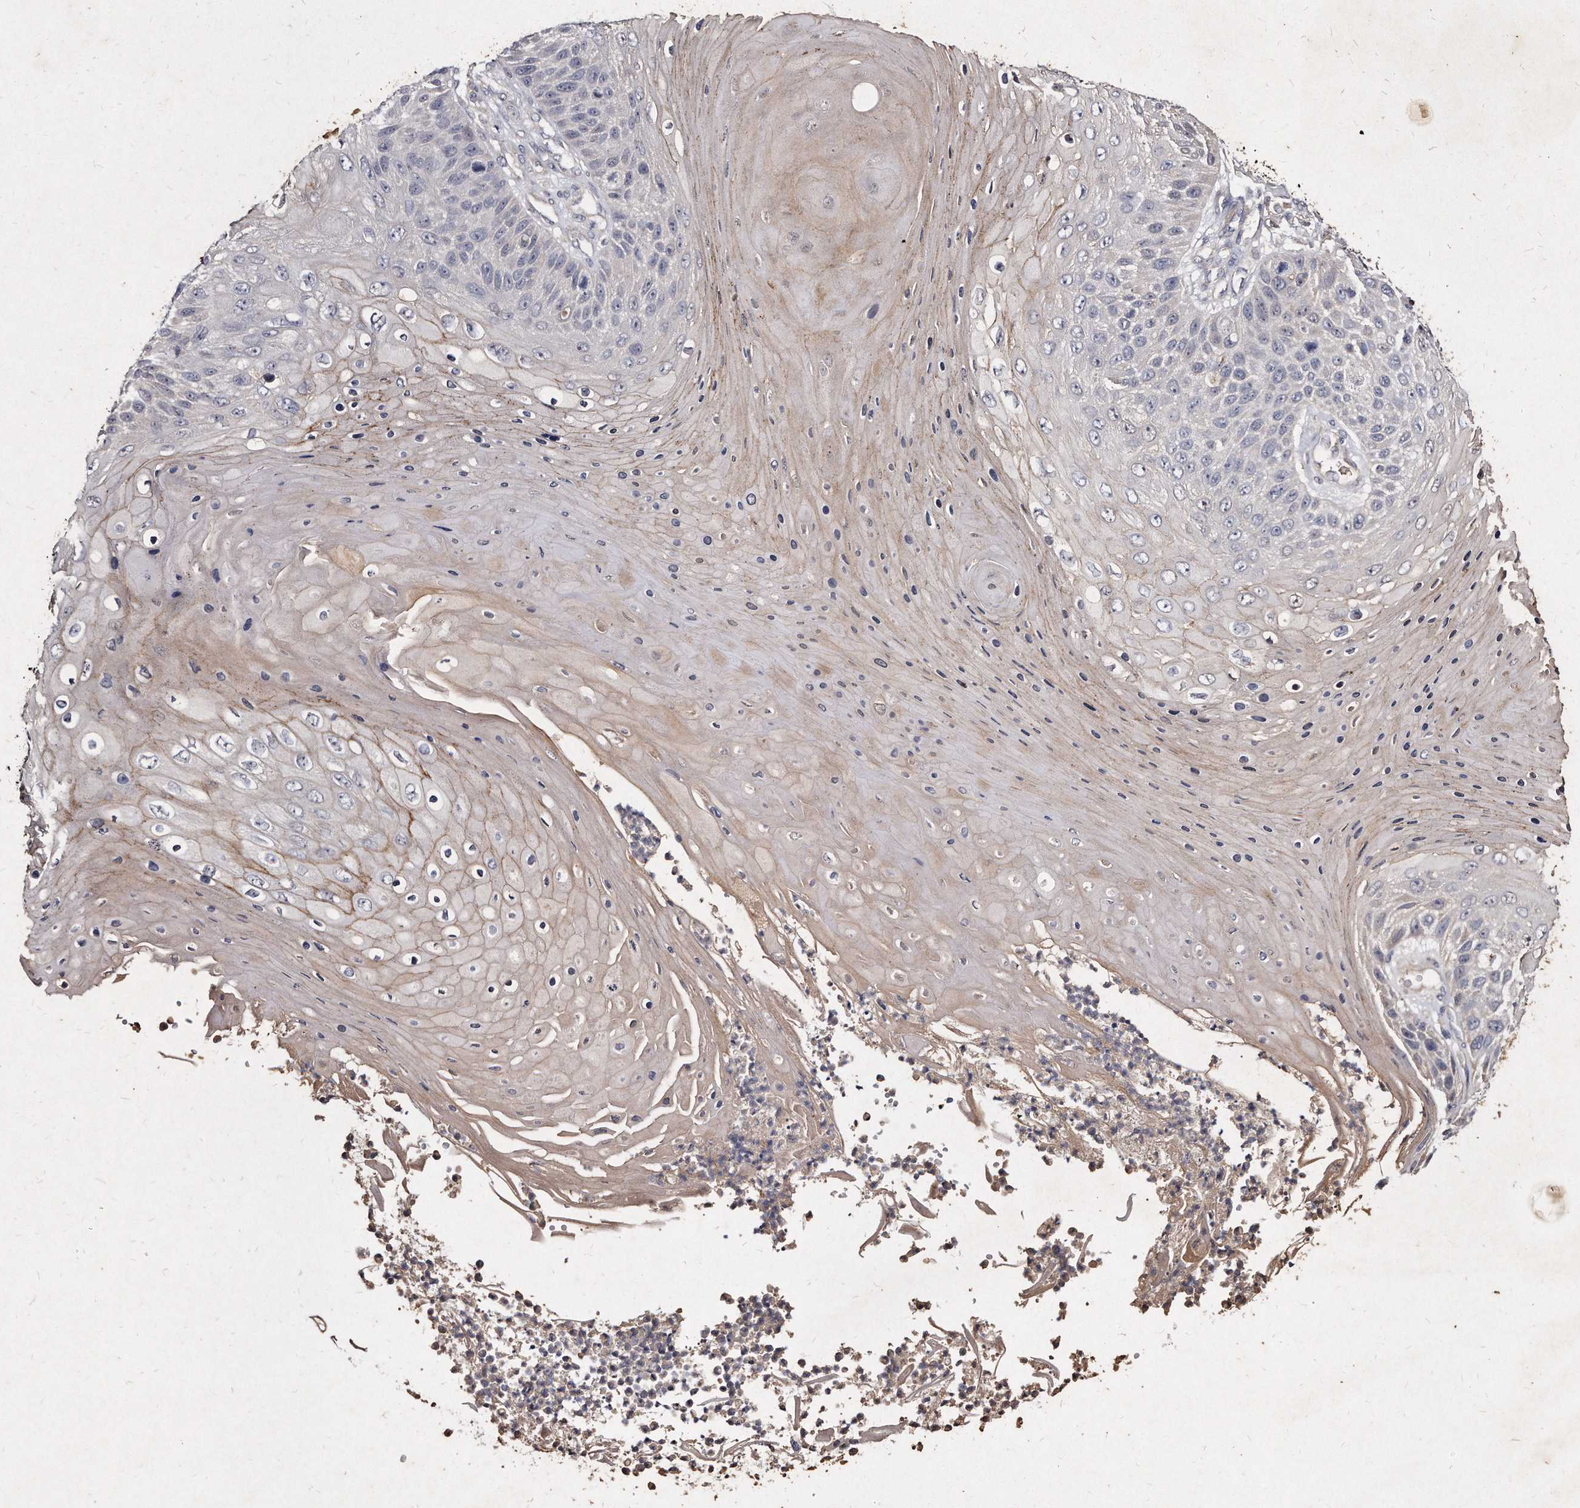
{"staining": {"intensity": "negative", "quantity": "none", "location": "none"}, "tissue": "skin cancer", "cell_type": "Tumor cells", "image_type": "cancer", "snomed": [{"axis": "morphology", "description": "Squamous cell carcinoma, NOS"}, {"axis": "topography", "description": "Skin"}], "caption": "Human skin cancer (squamous cell carcinoma) stained for a protein using immunohistochemistry reveals no positivity in tumor cells.", "gene": "KLHDC3", "patient": {"sex": "female", "age": 88}}